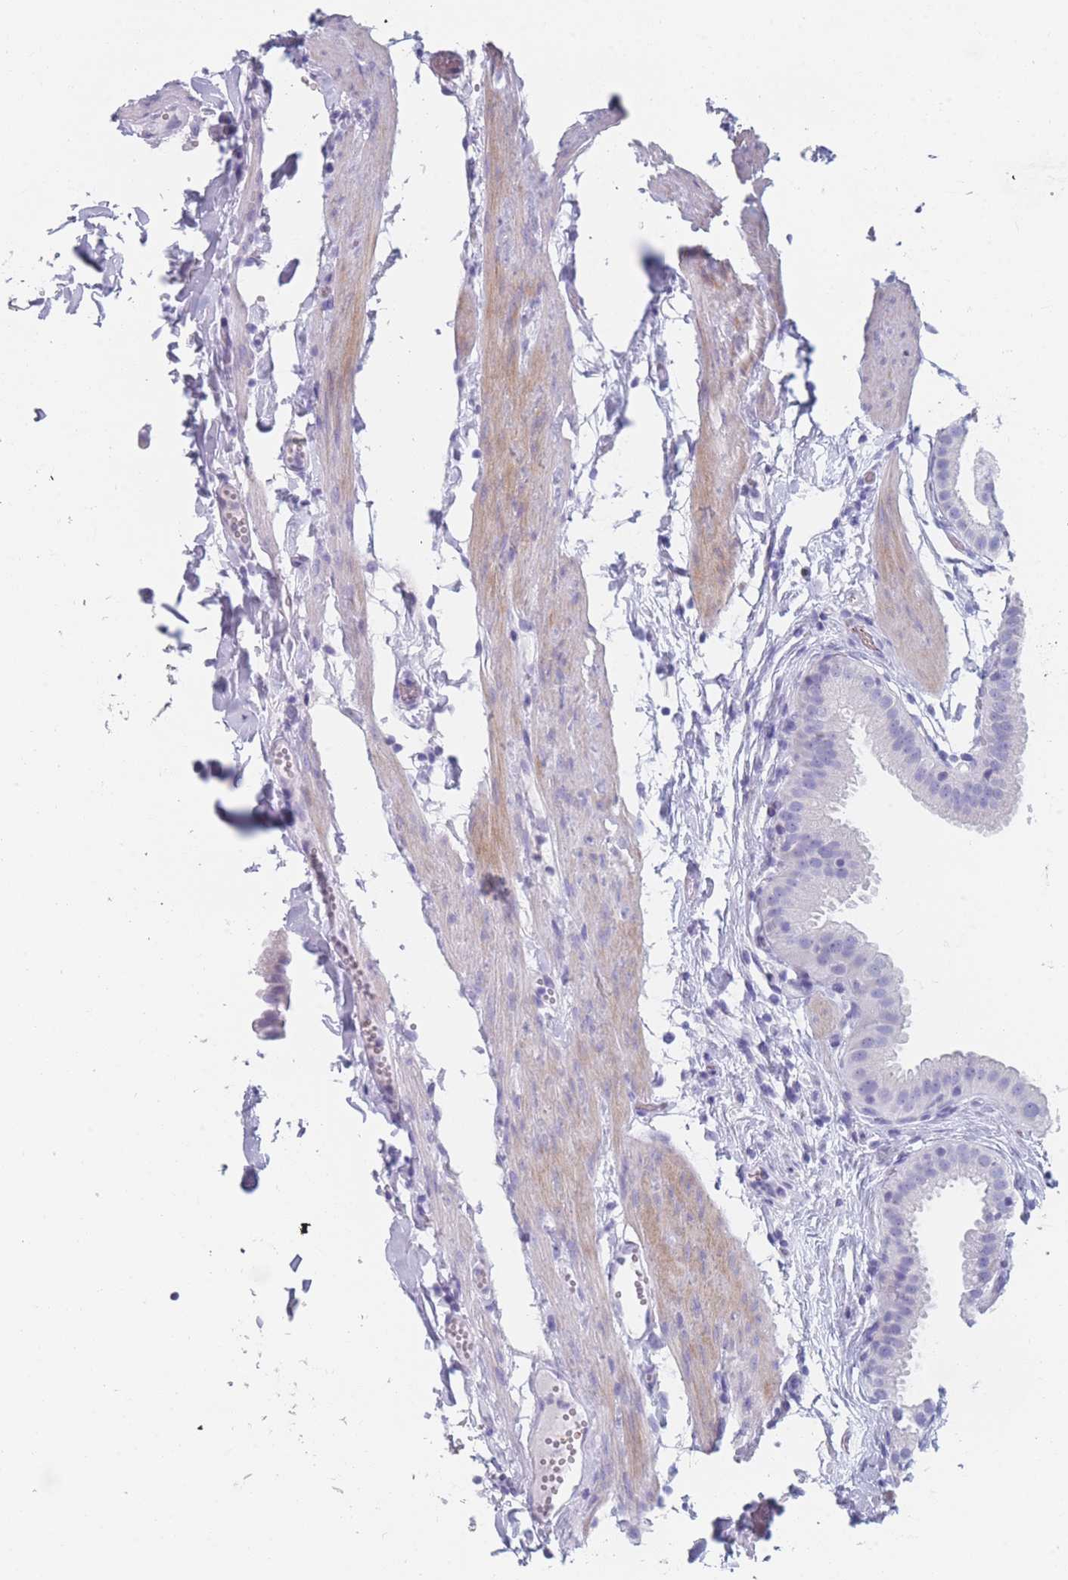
{"staining": {"intensity": "negative", "quantity": "none", "location": "none"}, "tissue": "gallbladder", "cell_type": "Glandular cells", "image_type": "normal", "snomed": [{"axis": "morphology", "description": "Normal tissue, NOS"}, {"axis": "topography", "description": "Gallbladder"}], "caption": "DAB (3,3'-diaminobenzidine) immunohistochemical staining of normal gallbladder reveals no significant staining in glandular cells. The staining is performed using DAB brown chromogen with nuclei counter-stained in using hematoxylin.", "gene": "OR5D16", "patient": {"sex": "female", "age": 61}}